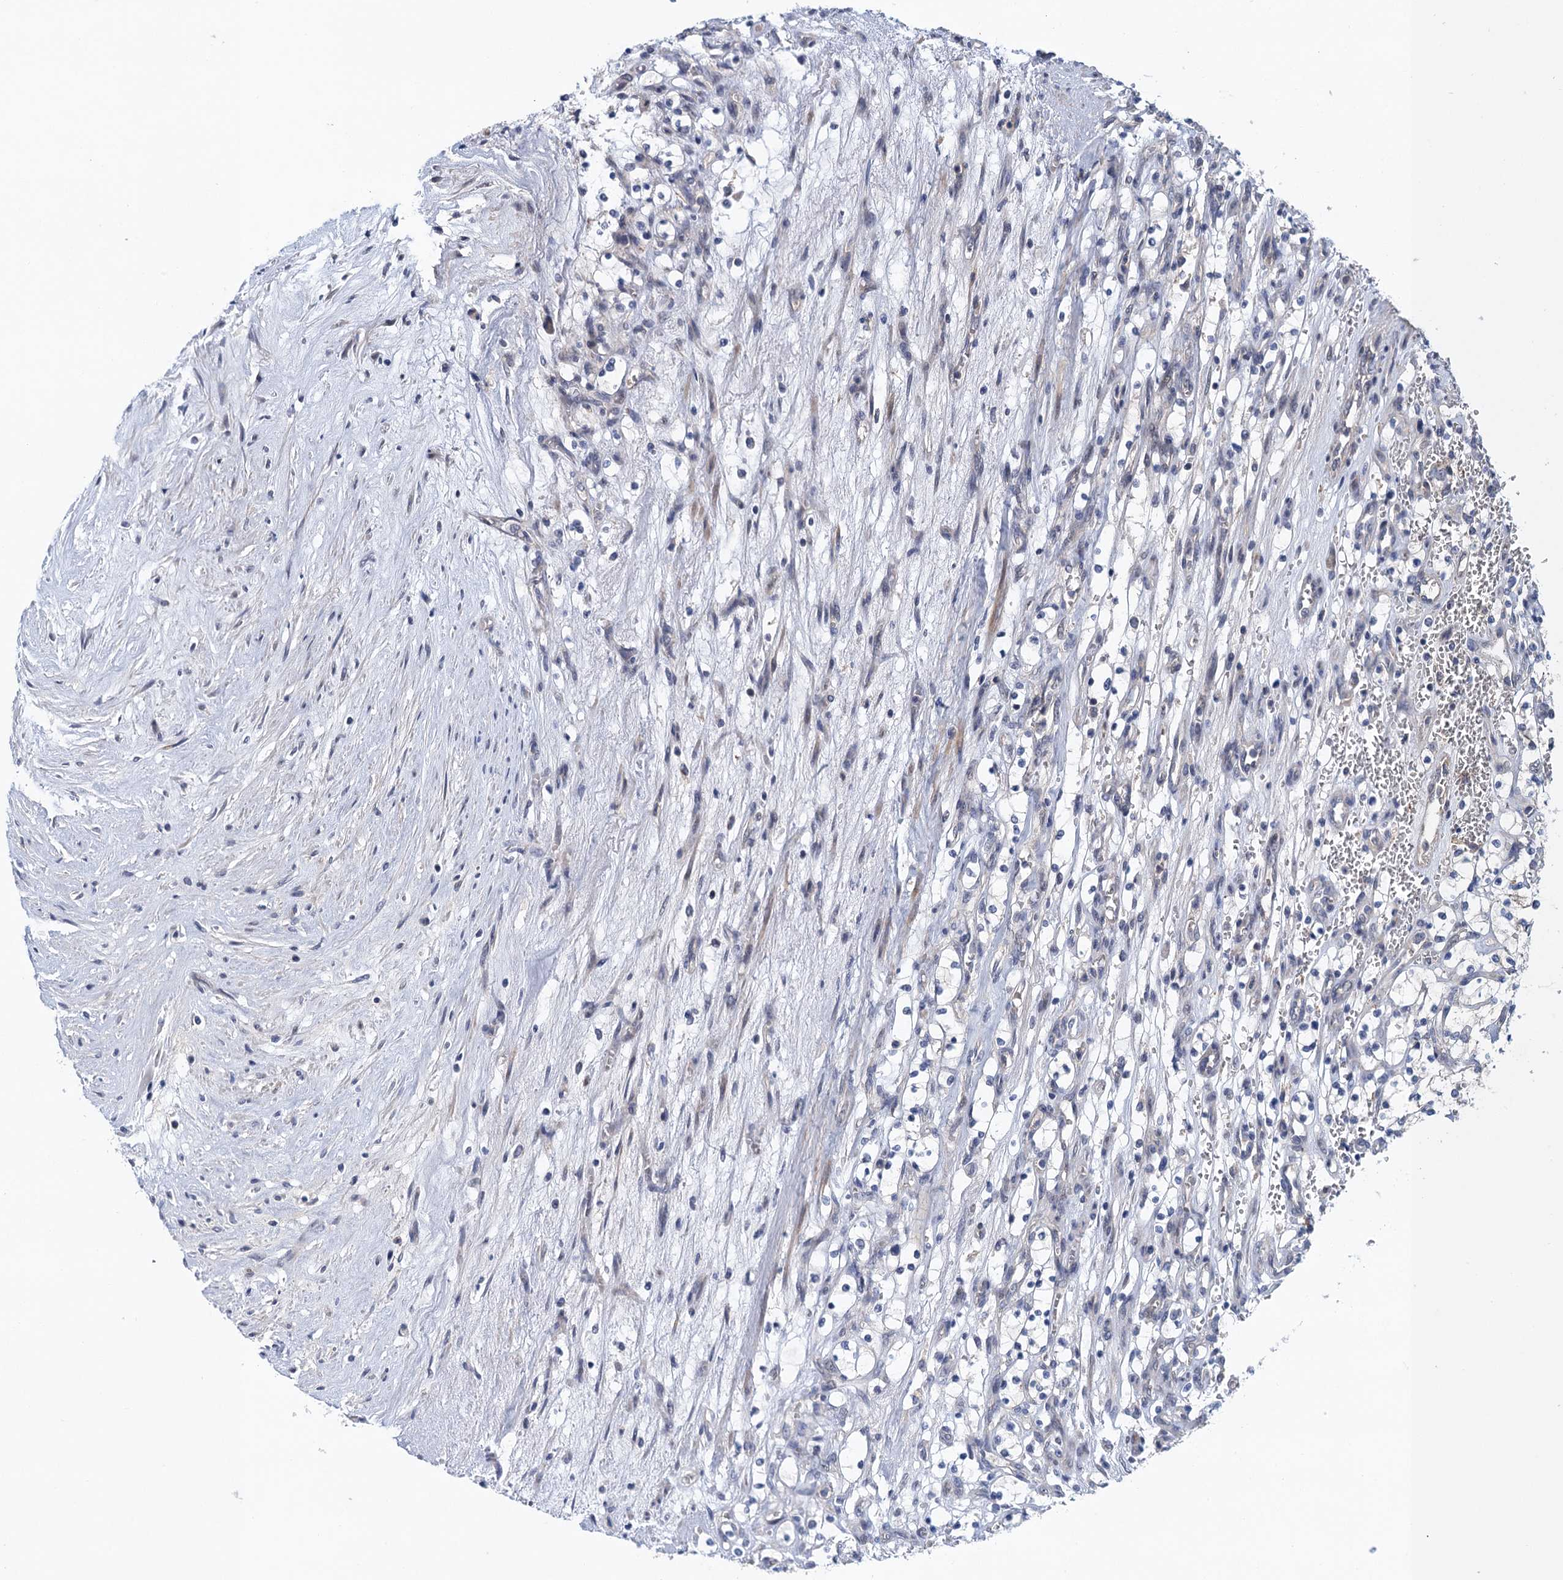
{"staining": {"intensity": "negative", "quantity": "none", "location": "none"}, "tissue": "renal cancer", "cell_type": "Tumor cells", "image_type": "cancer", "snomed": [{"axis": "morphology", "description": "Adenocarcinoma, NOS"}, {"axis": "topography", "description": "Kidney"}], "caption": "Tumor cells show no significant protein expression in renal cancer.", "gene": "MDM1", "patient": {"sex": "female", "age": 69}}